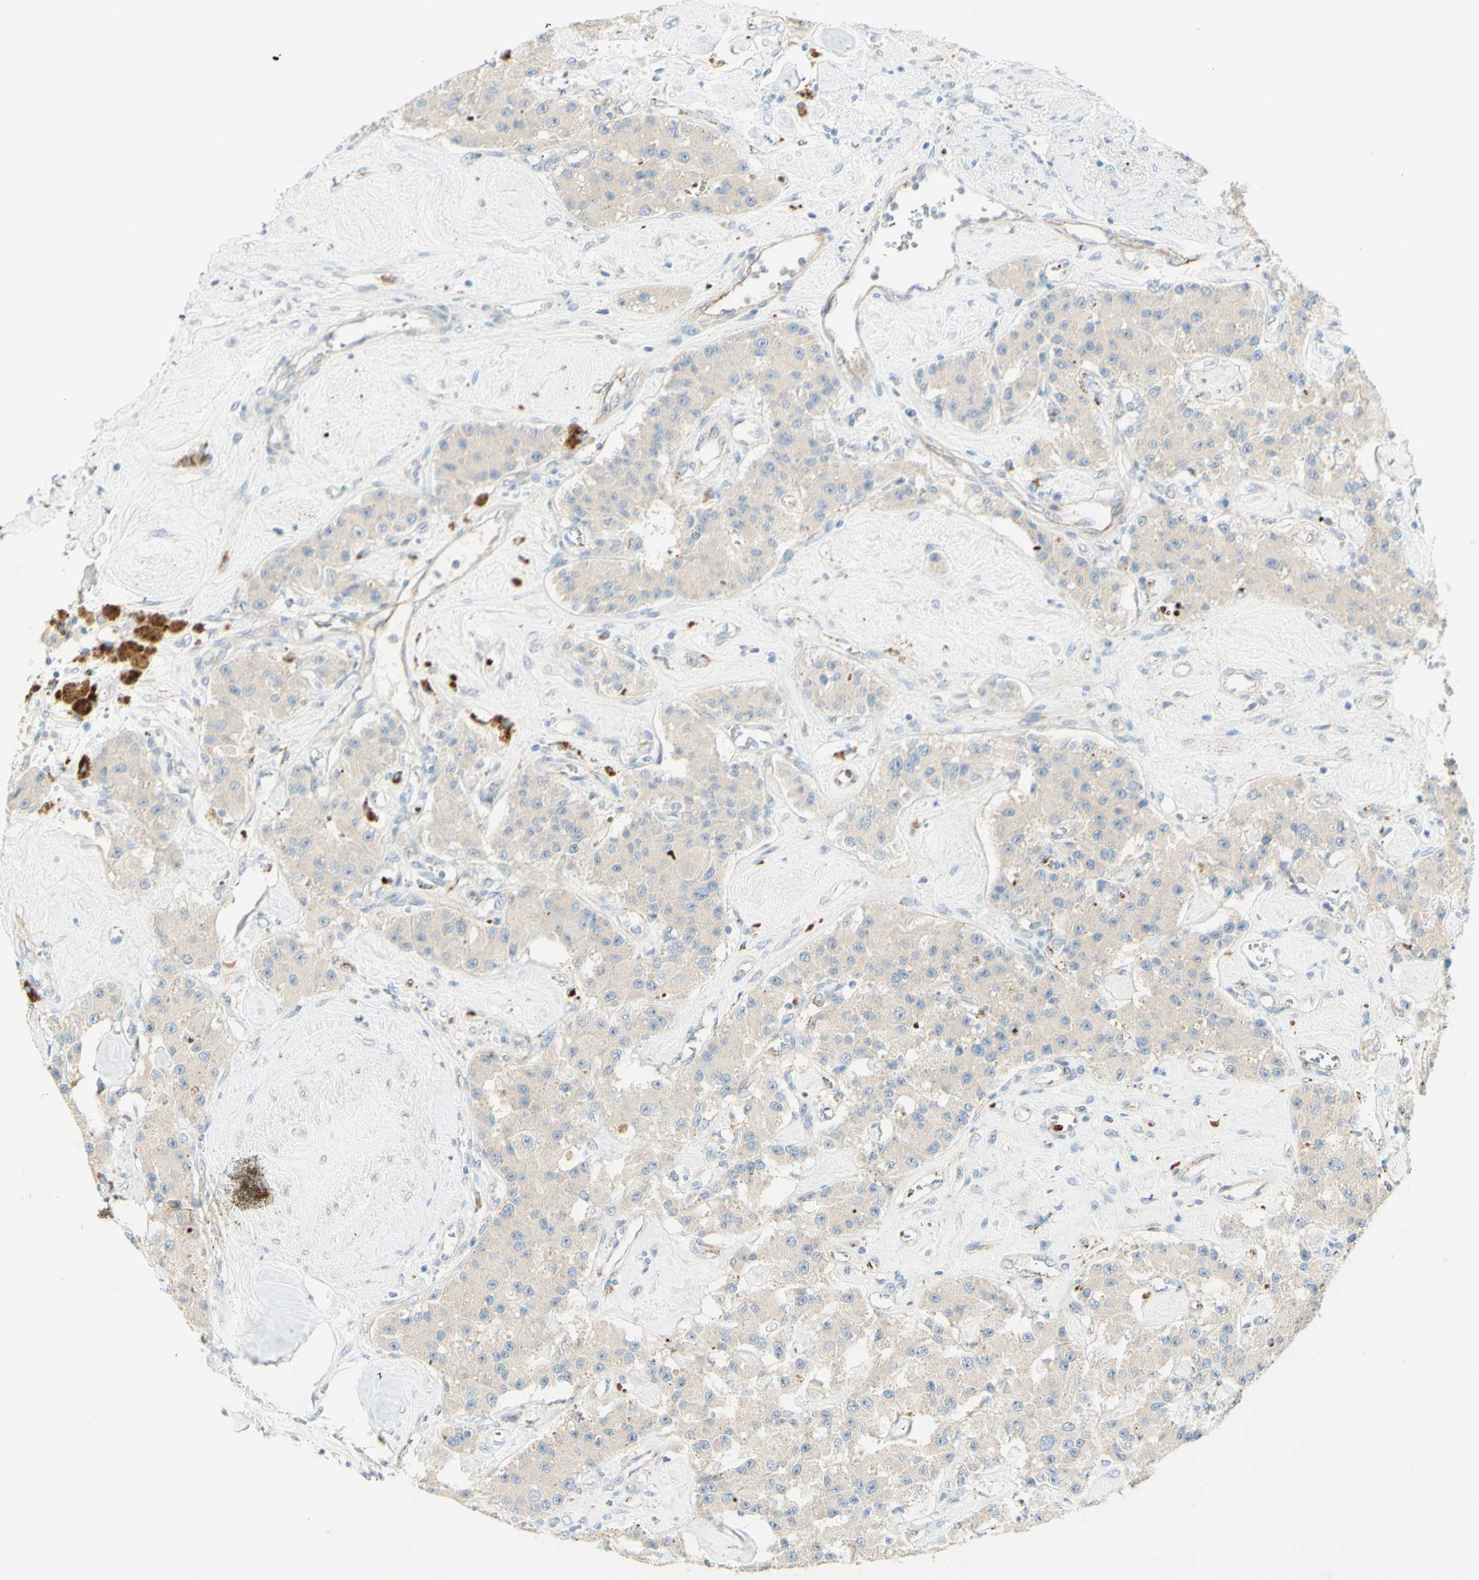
{"staining": {"intensity": "weak", "quantity": ">75%", "location": "cytoplasmic/membranous"}, "tissue": "carcinoid", "cell_type": "Tumor cells", "image_type": "cancer", "snomed": [{"axis": "morphology", "description": "Carcinoid, malignant, NOS"}, {"axis": "topography", "description": "Pancreas"}], "caption": "Brown immunohistochemical staining in human carcinoid displays weak cytoplasmic/membranous expression in about >75% of tumor cells. The protein of interest is stained brown, and the nuclei are stained in blue (DAB (3,3'-diaminobenzidine) IHC with brightfield microscopy, high magnification).", "gene": "GAN", "patient": {"sex": "male", "age": 41}}